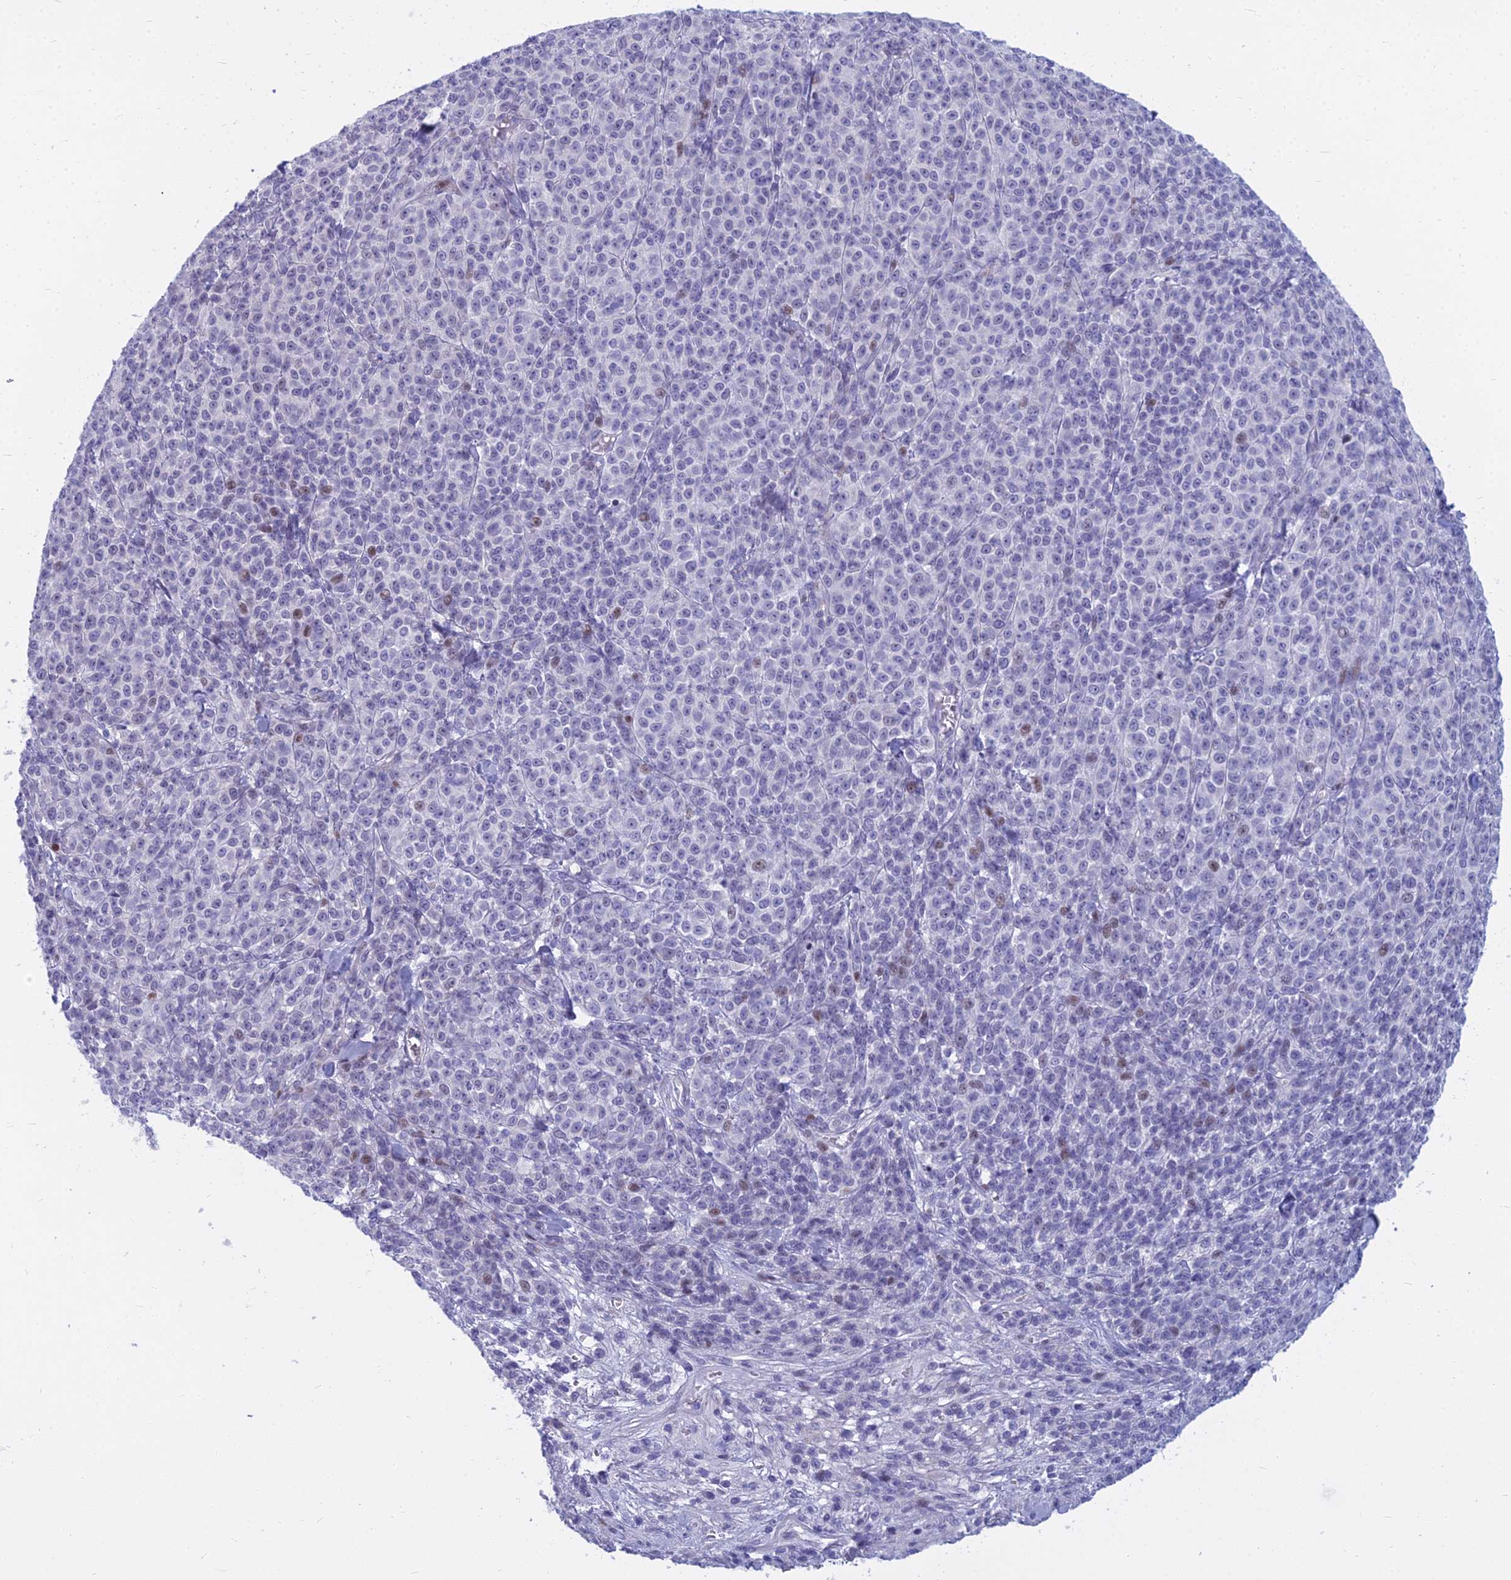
{"staining": {"intensity": "moderate", "quantity": "<25%", "location": "nuclear"}, "tissue": "melanoma", "cell_type": "Tumor cells", "image_type": "cancer", "snomed": [{"axis": "morphology", "description": "Normal tissue, NOS"}, {"axis": "morphology", "description": "Malignant melanoma, NOS"}, {"axis": "topography", "description": "Skin"}], "caption": "Immunohistochemistry (IHC) (DAB) staining of human malignant melanoma displays moderate nuclear protein positivity in approximately <25% of tumor cells. The protein is shown in brown color, while the nuclei are stained blue.", "gene": "MYBPC2", "patient": {"sex": "female", "age": 34}}